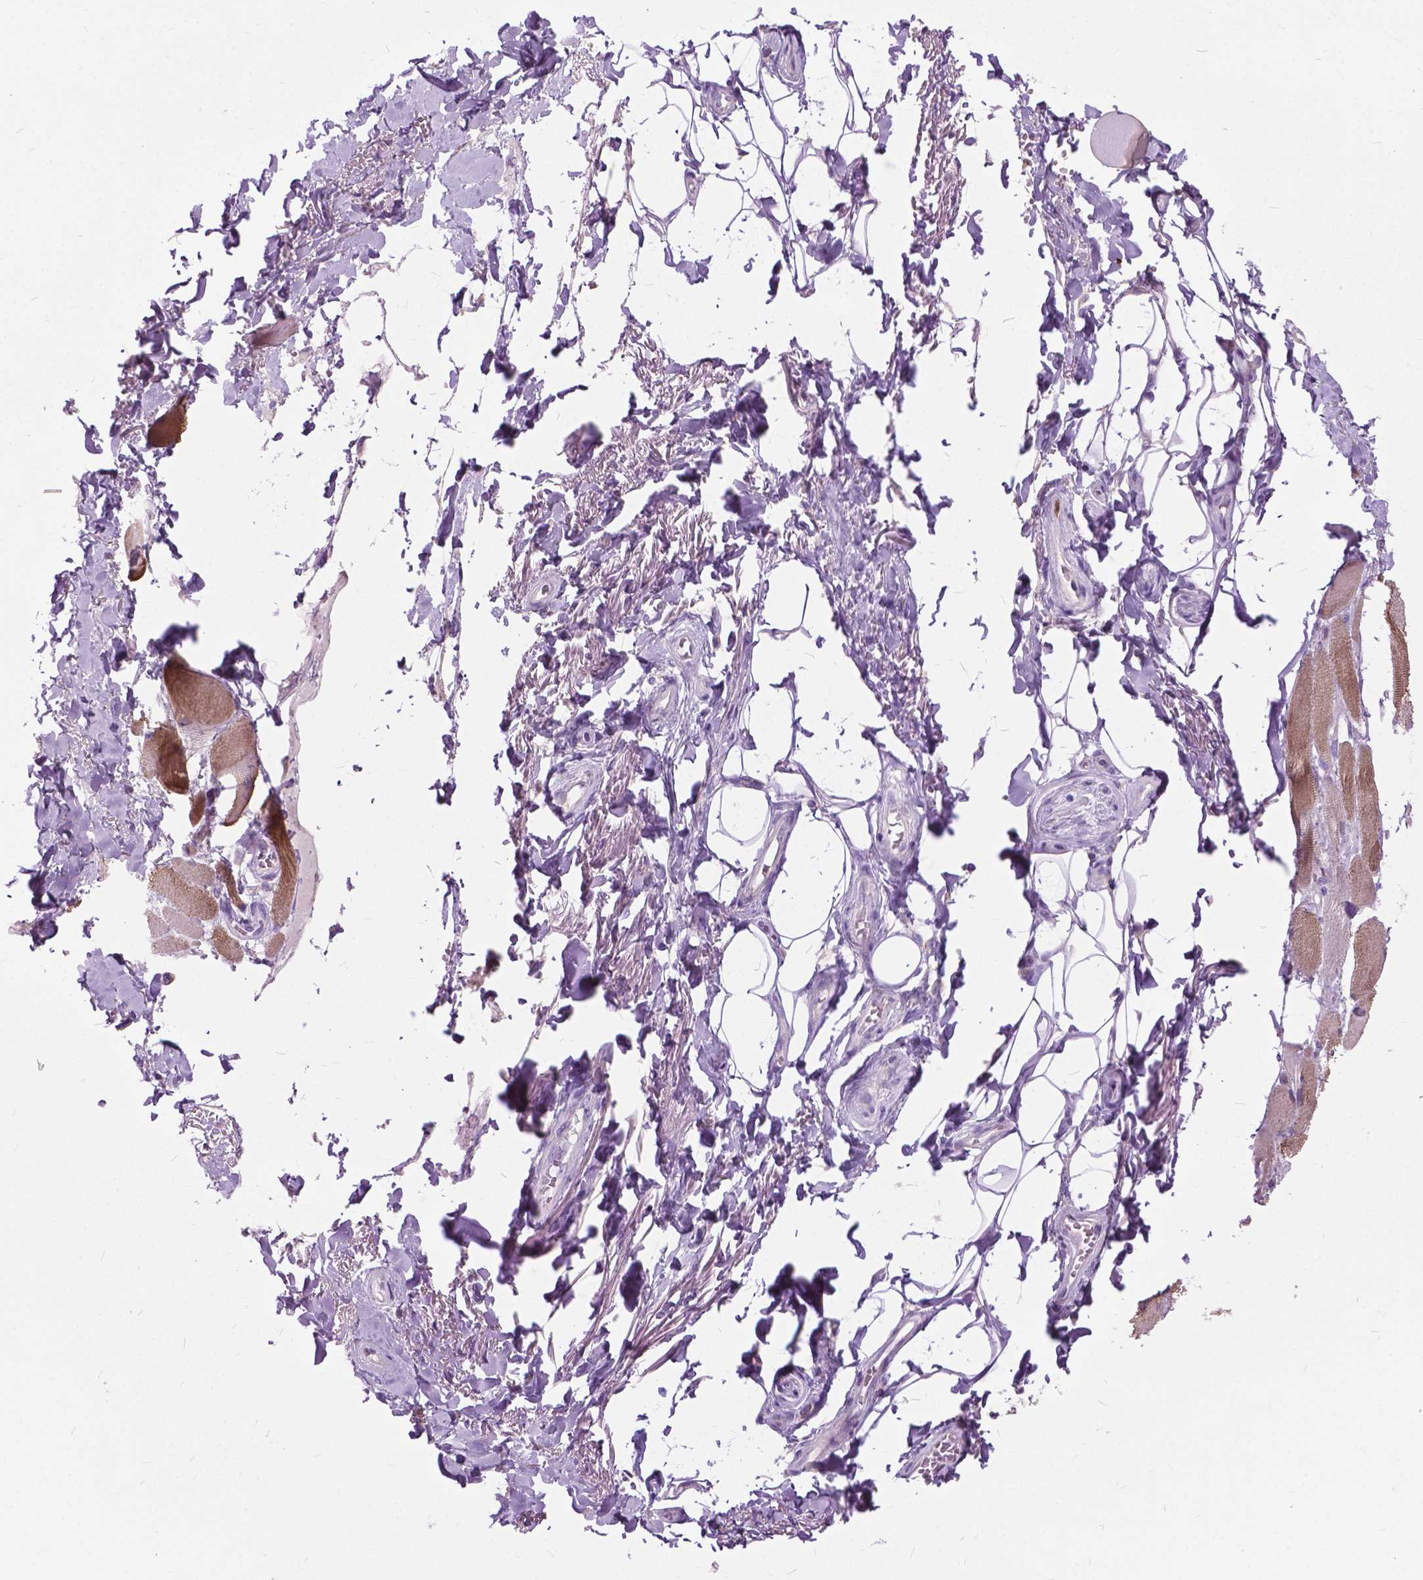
{"staining": {"intensity": "moderate", "quantity": "<25%", "location": "cytoplasmic/membranous"}, "tissue": "skeletal muscle", "cell_type": "Myocytes", "image_type": "normal", "snomed": [{"axis": "morphology", "description": "Normal tissue, NOS"}, {"axis": "topography", "description": "Skeletal muscle"}, {"axis": "topography", "description": "Anal"}, {"axis": "topography", "description": "Peripheral nerve tissue"}], "caption": "Brown immunohistochemical staining in unremarkable skeletal muscle shows moderate cytoplasmic/membranous expression in approximately <25% of myocytes.", "gene": "PRR35", "patient": {"sex": "male", "age": 53}}